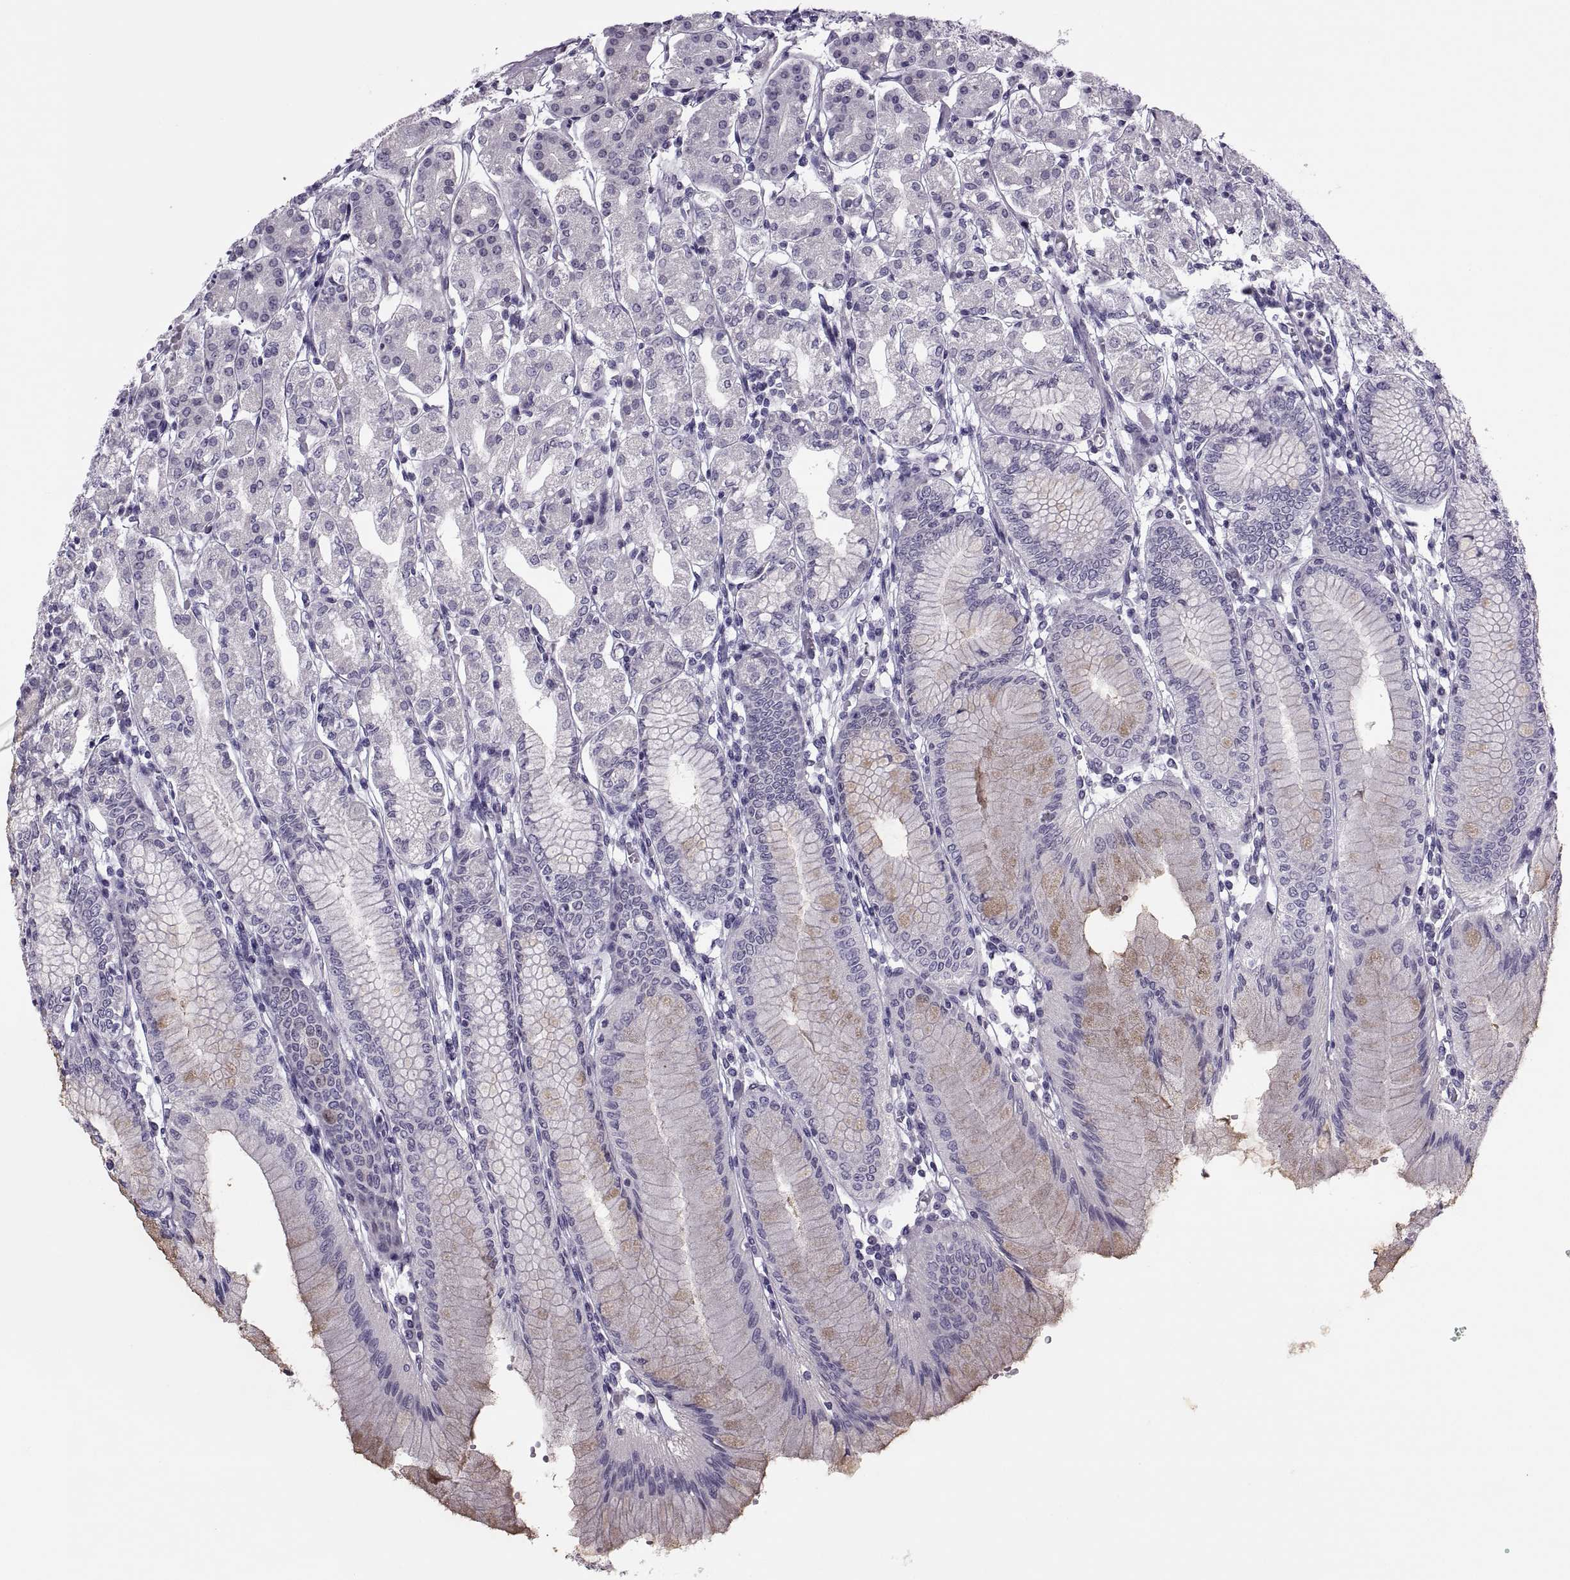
{"staining": {"intensity": "weak", "quantity": "<25%", "location": "cytoplasmic/membranous"}, "tissue": "stomach", "cell_type": "Glandular cells", "image_type": "normal", "snomed": [{"axis": "morphology", "description": "Normal tissue, NOS"}, {"axis": "topography", "description": "Skeletal muscle"}, {"axis": "topography", "description": "Stomach"}], "caption": "Immunohistochemistry (IHC) of unremarkable stomach shows no expression in glandular cells. The staining was performed using DAB to visualize the protein expression in brown, while the nuclei were stained in blue with hematoxylin (Magnification: 20x).", "gene": "SYNGR4", "patient": {"sex": "female", "age": 57}}